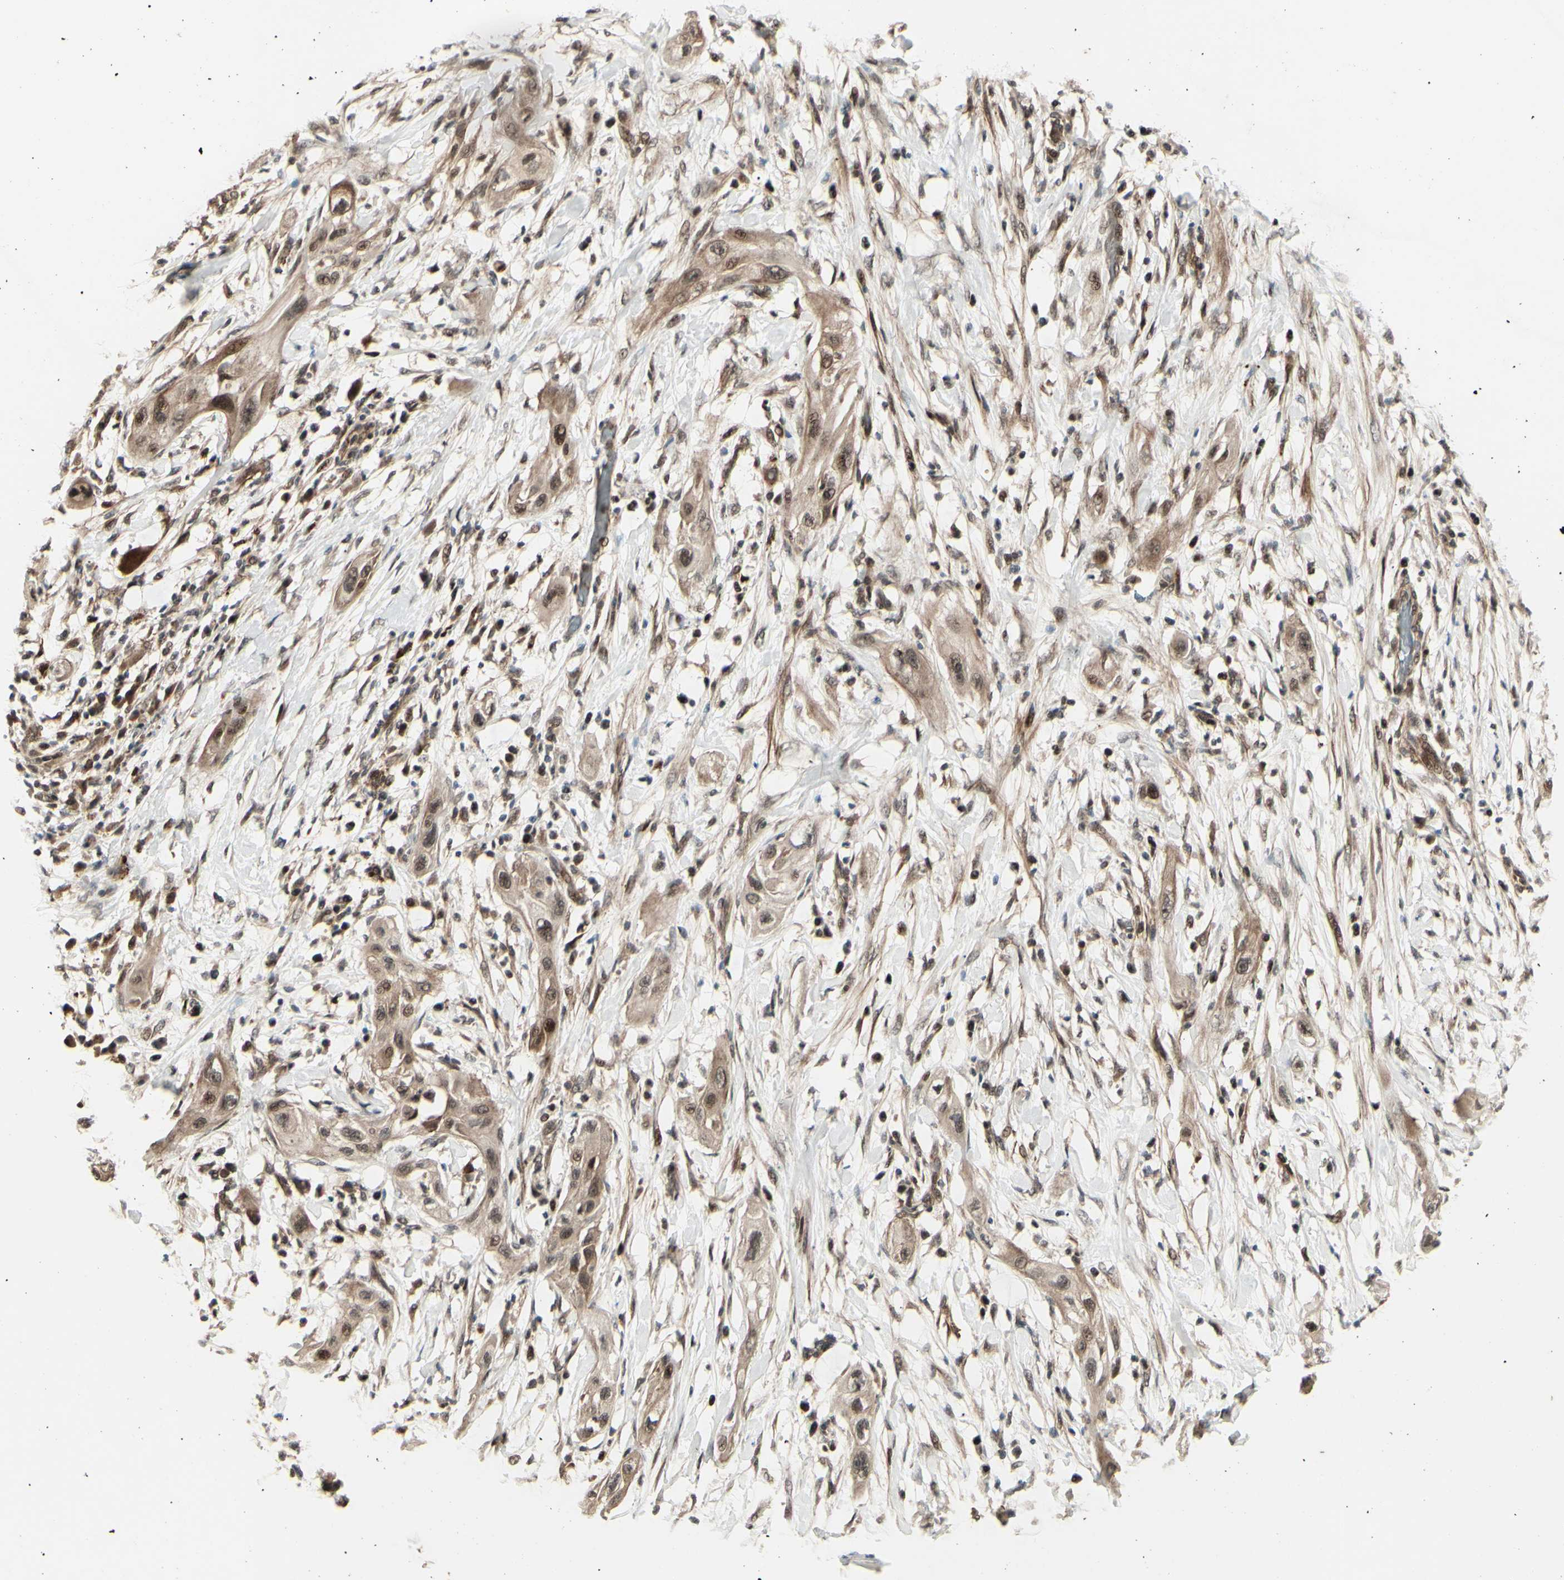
{"staining": {"intensity": "moderate", "quantity": ">75%", "location": "cytoplasmic/membranous,nuclear"}, "tissue": "lung cancer", "cell_type": "Tumor cells", "image_type": "cancer", "snomed": [{"axis": "morphology", "description": "Squamous cell carcinoma, NOS"}, {"axis": "topography", "description": "Lung"}], "caption": "A photomicrograph of lung cancer stained for a protein exhibits moderate cytoplasmic/membranous and nuclear brown staining in tumor cells.", "gene": "MLF2", "patient": {"sex": "female", "age": 47}}